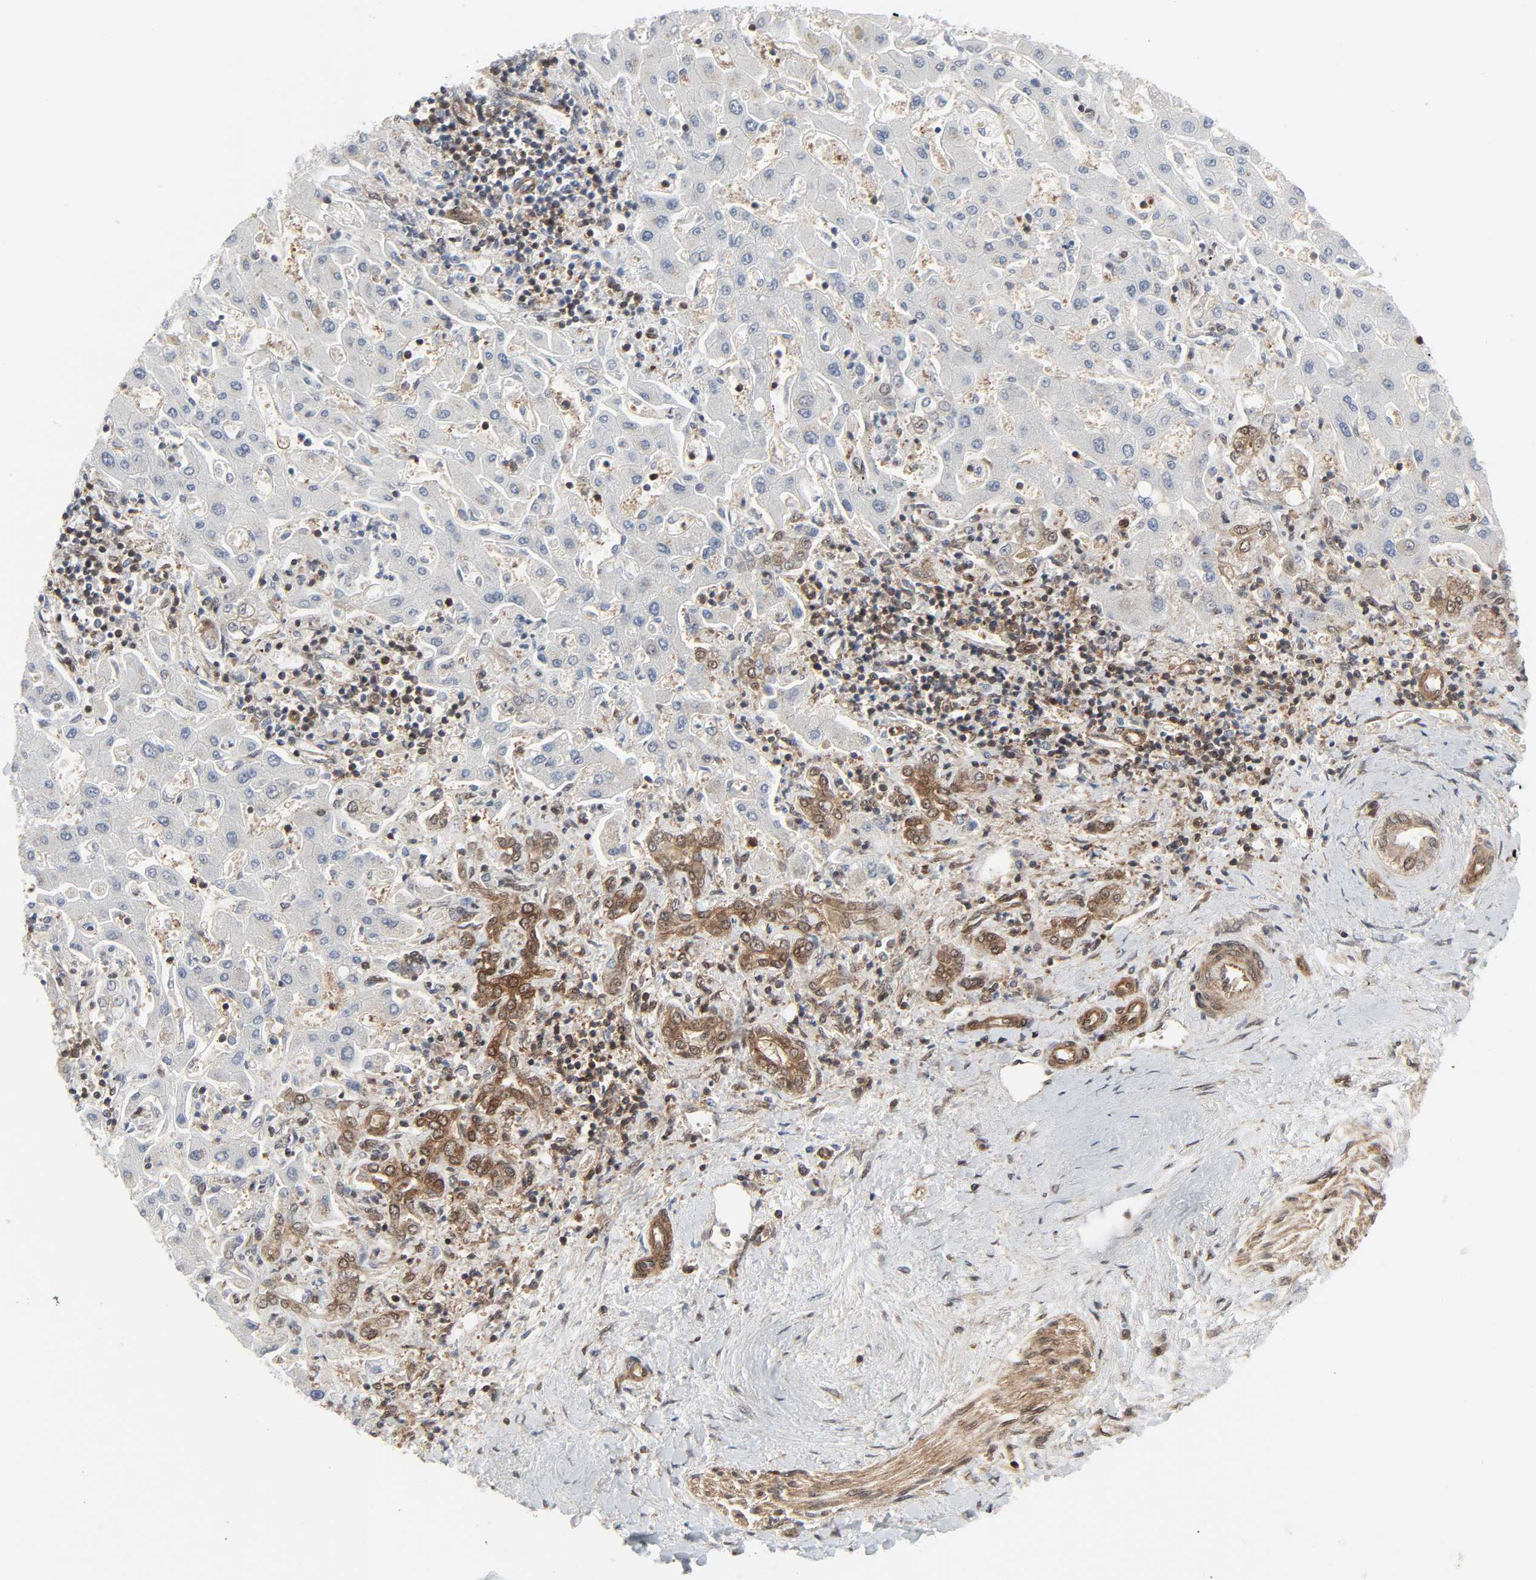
{"staining": {"intensity": "moderate", "quantity": ">75%", "location": "cytoplasmic/membranous"}, "tissue": "liver cancer", "cell_type": "Tumor cells", "image_type": "cancer", "snomed": [{"axis": "morphology", "description": "Cholangiocarcinoma"}, {"axis": "topography", "description": "Liver"}], "caption": "Immunohistochemical staining of liver cancer (cholangiocarcinoma) demonstrates medium levels of moderate cytoplasmic/membranous positivity in approximately >75% of tumor cells.", "gene": "GSK3A", "patient": {"sex": "male", "age": 50}}